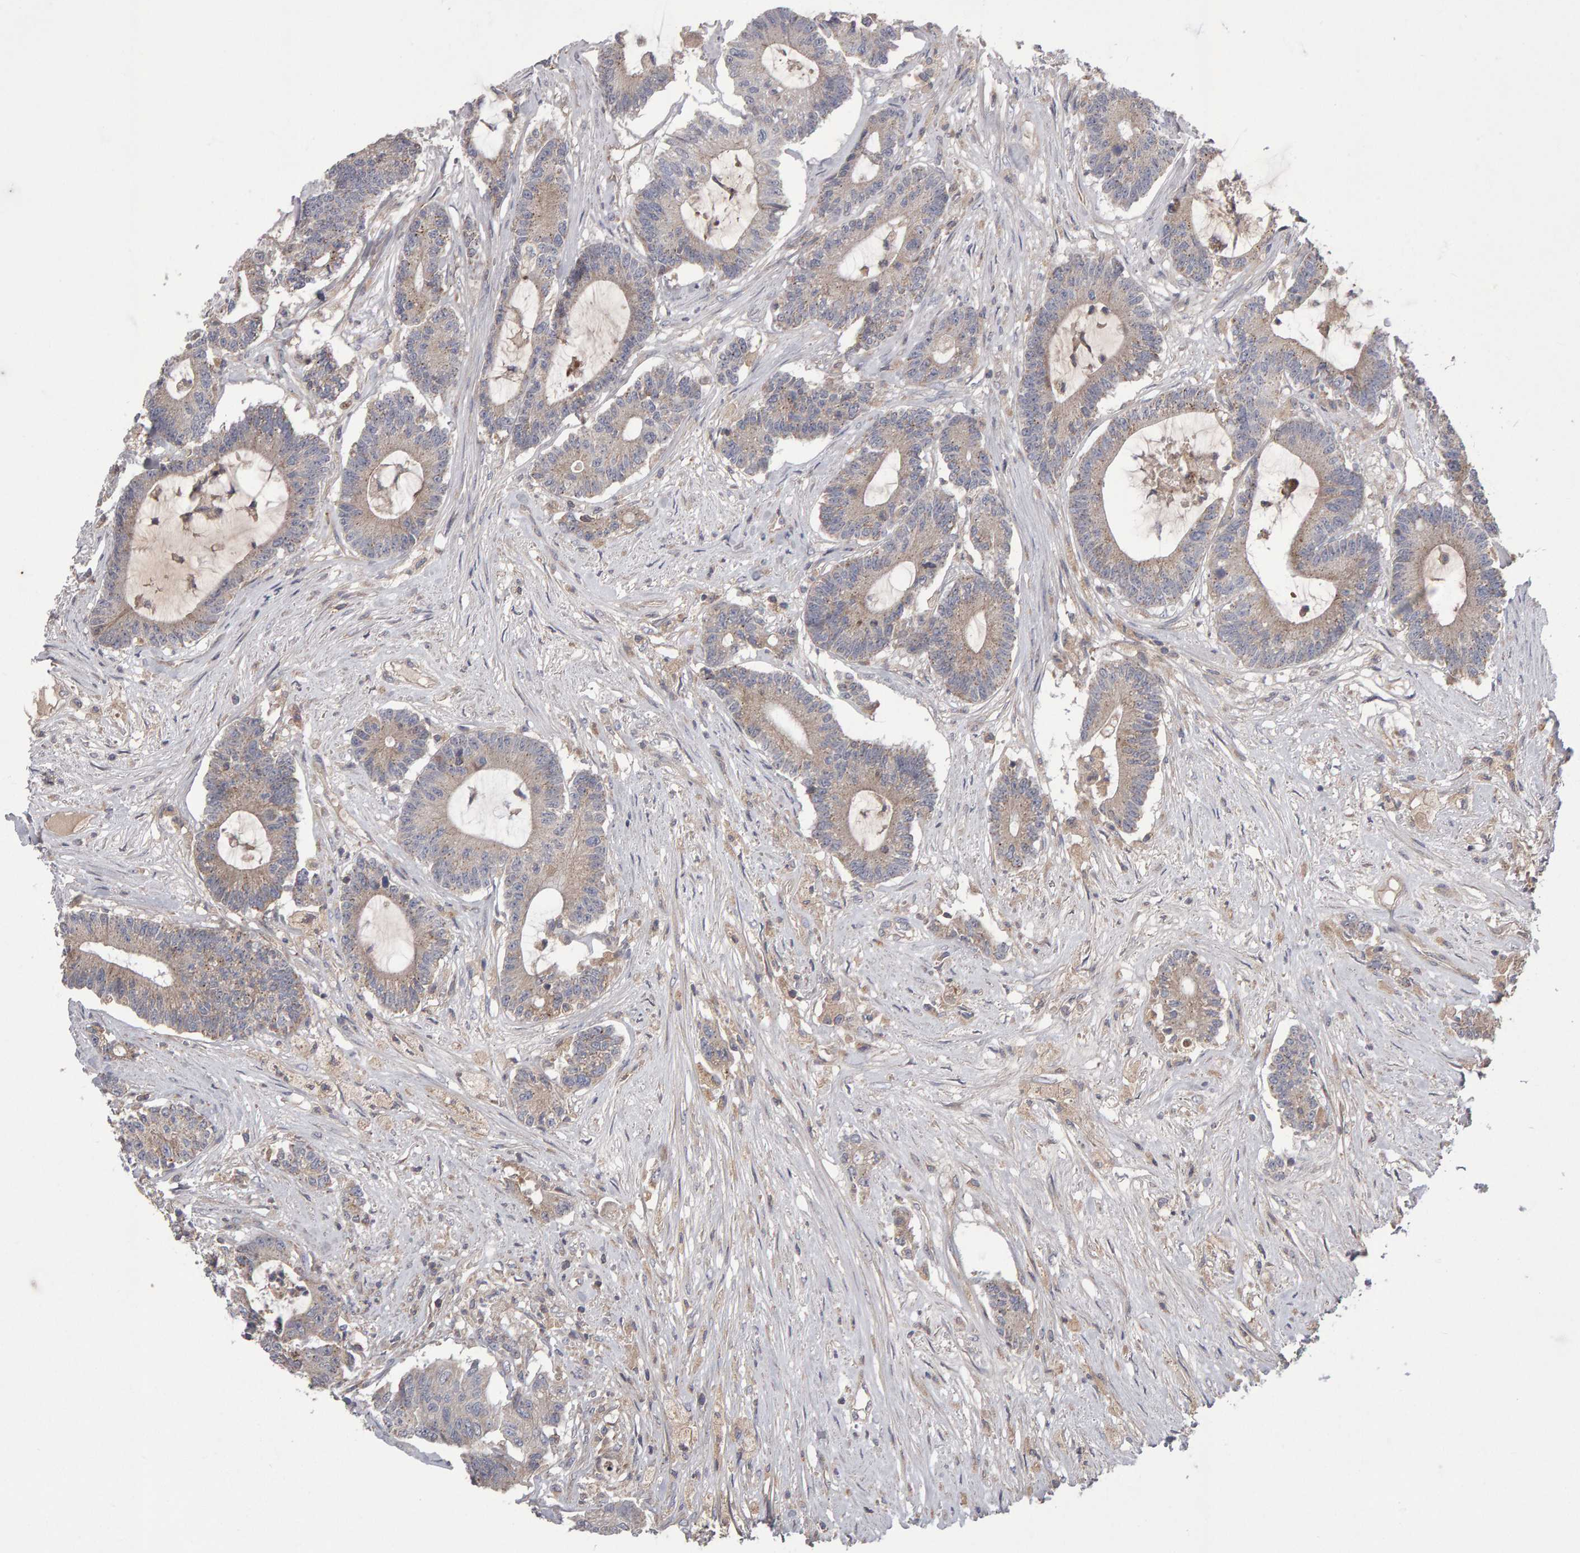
{"staining": {"intensity": "weak", "quantity": "<25%", "location": "cytoplasmic/membranous"}, "tissue": "colorectal cancer", "cell_type": "Tumor cells", "image_type": "cancer", "snomed": [{"axis": "morphology", "description": "Adenocarcinoma, NOS"}, {"axis": "topography", "description": "Colon"}], "caption": "Colorectal cancer was stained to show a protein in brown. There is no significant positivity in tumor cells. (Stains: DAB (3,3'-diaminobenzidine) immunohistochemistry with hematoxylin counter stain, Microscopy: brightfield microscopy at high magnification).", "gene": "PGS1", "patient": {"sex": "female", "age": 84}}